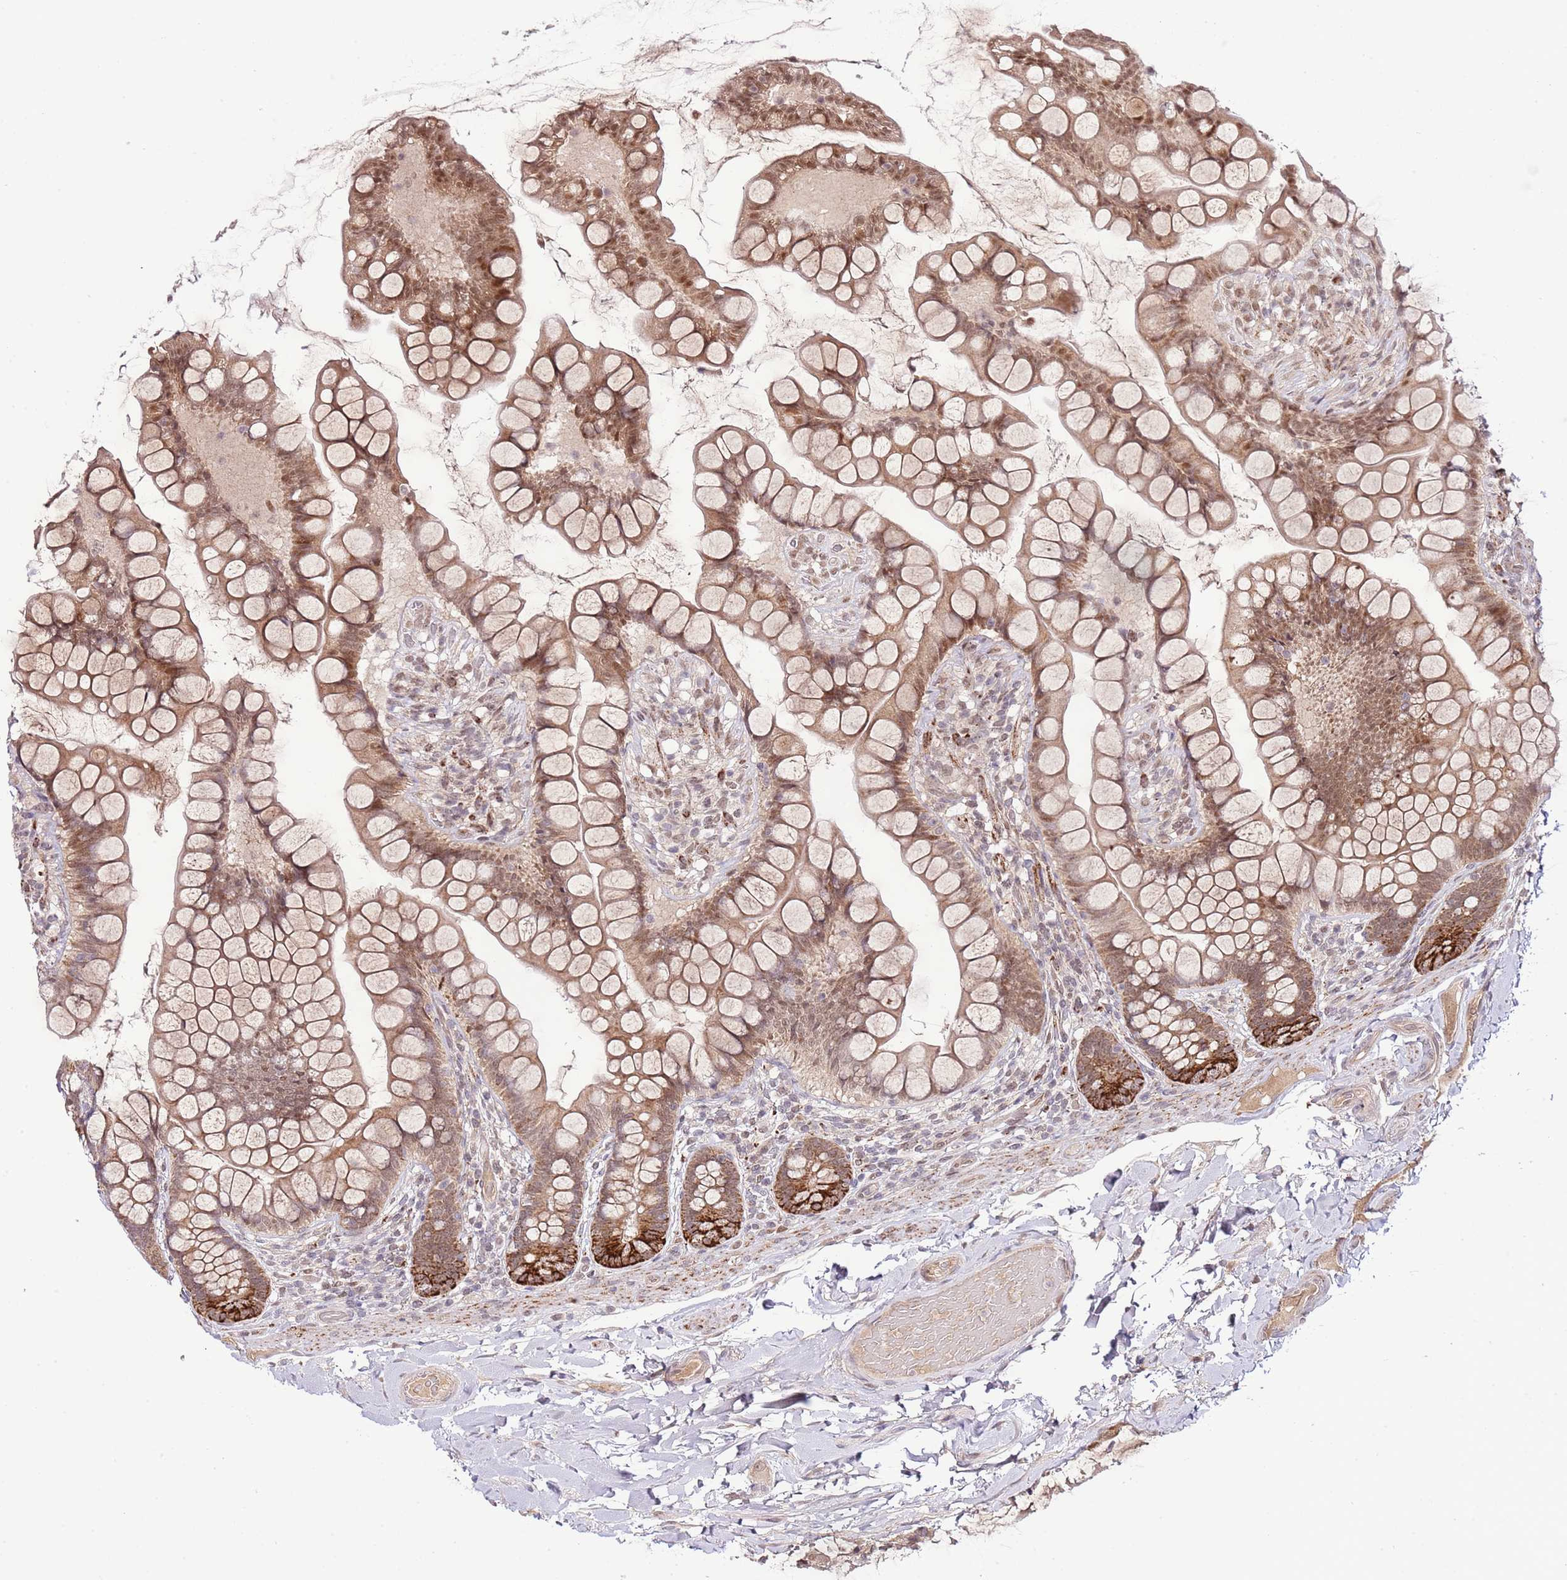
{"staining": {"intensity": "moderate", "quantity": ">75%", "location": "cytoplasmic/membranous,nuclear"}, "tissue": "small intestine", "cell_type": "Glandular cells", "image_type": "normal", "snomed": [{"axis": "morphology", "description": "Normal tissue, NOS"}, {"axis": "topography", "description": "Small intestine"}], "caption": "IHC micrograph of unremarkable human small intestine stained for a protein (brown), which exhibits medium levels of moderate cytoplasmic/membranous,nuclear staining in about >75% of glandular cells.", "gene": "CHD1", "patient": {"sex": "male", "age": 70}}